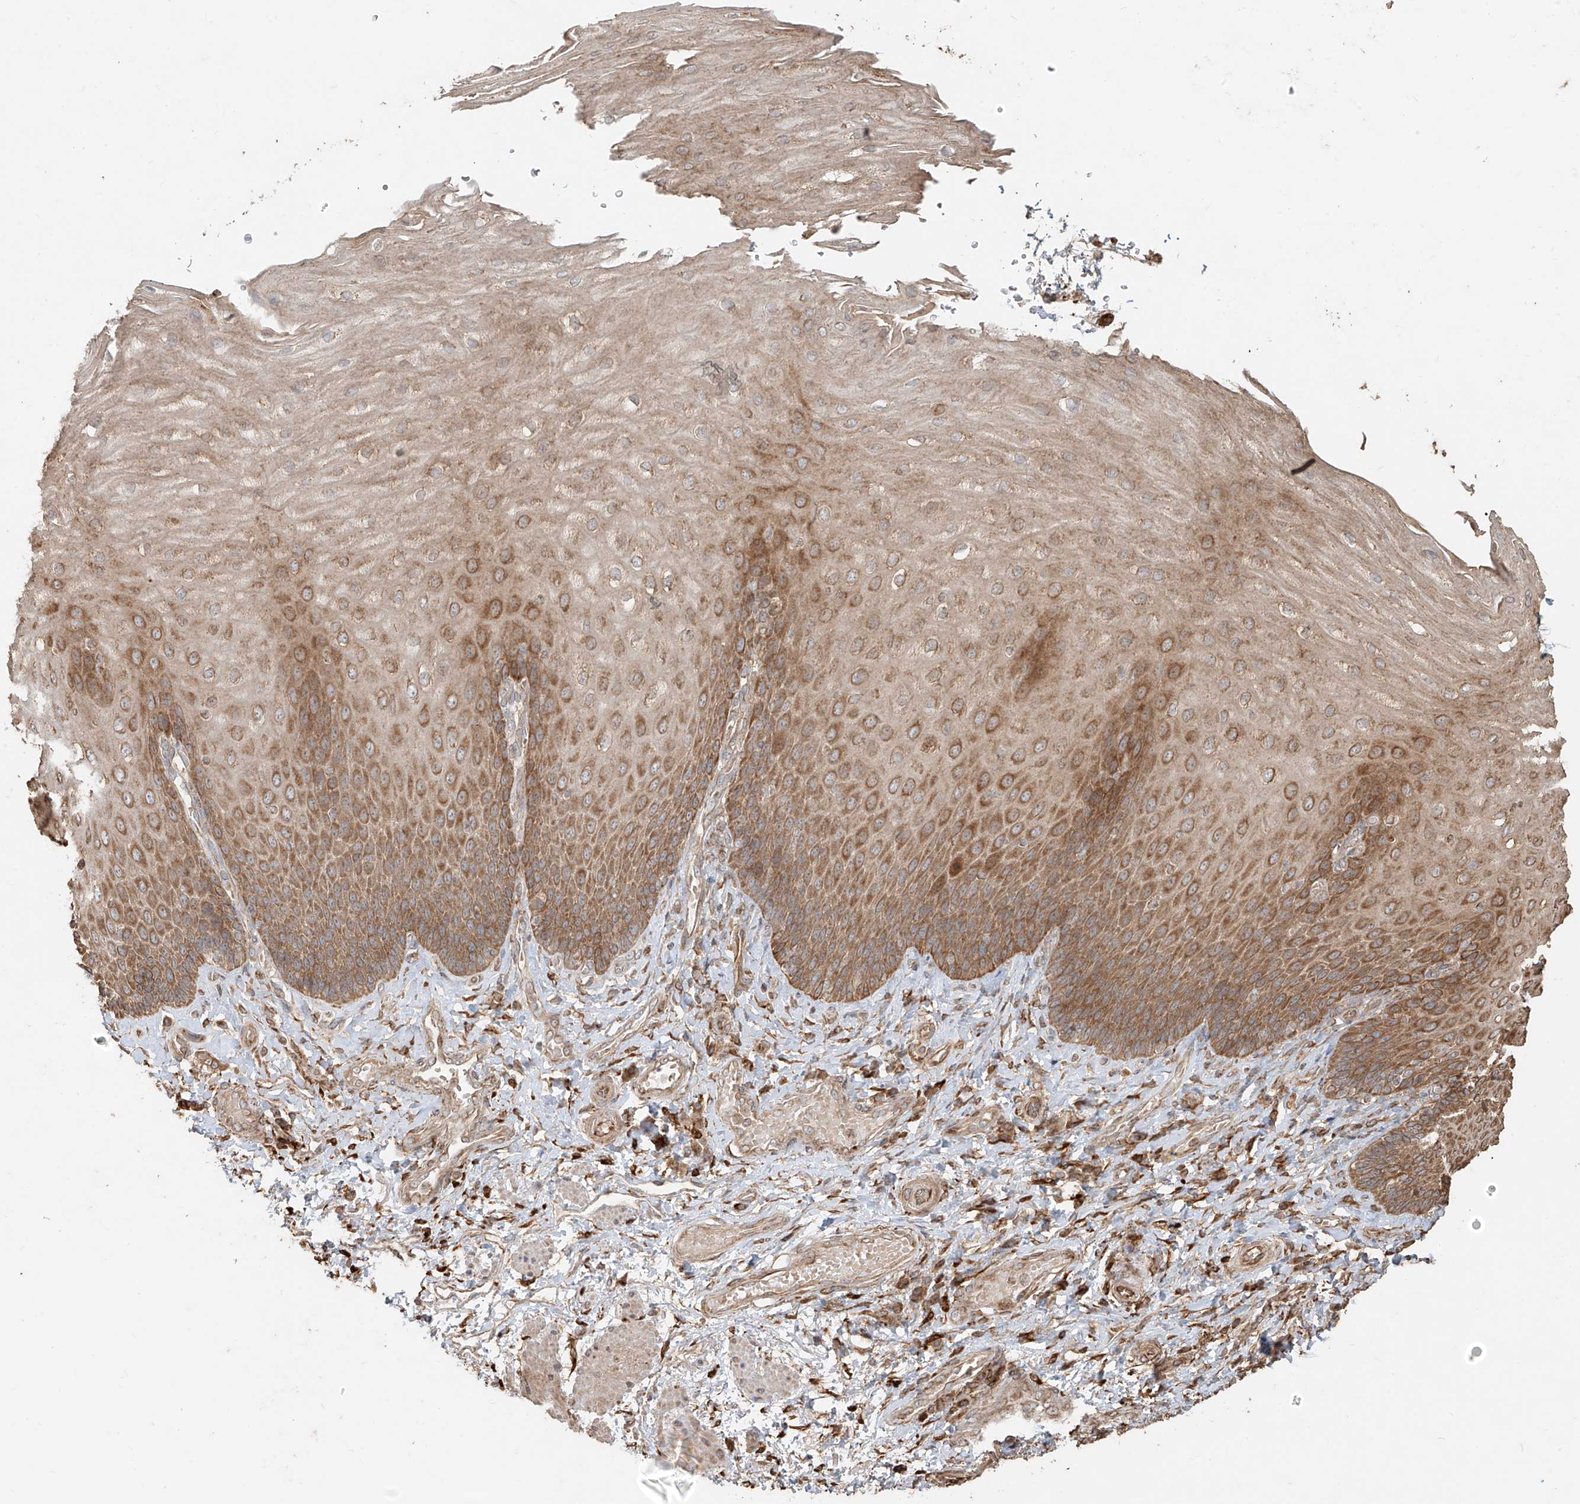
{"staining": {"intensity": "strong", "quantity": ">75%", "location": "cytoplasmic/membranous"}, "tissue": "esophagus", "cell_type": "Squamous epithelial cells", "image_type": "normal", "snomed": [{"axis": "morphology", "description": "Normal tissue, NOS"}, {"axis": "topography", "description": "Esophagus"}], "caption": "Esophagus was stained to show a protein in brown. There is high levels of strong cytoplasmic/membranous staining in about >75% of squamous epithelial cells.", "gene": "EFNB1", "patient": {"sex": "male", "age": 54}}